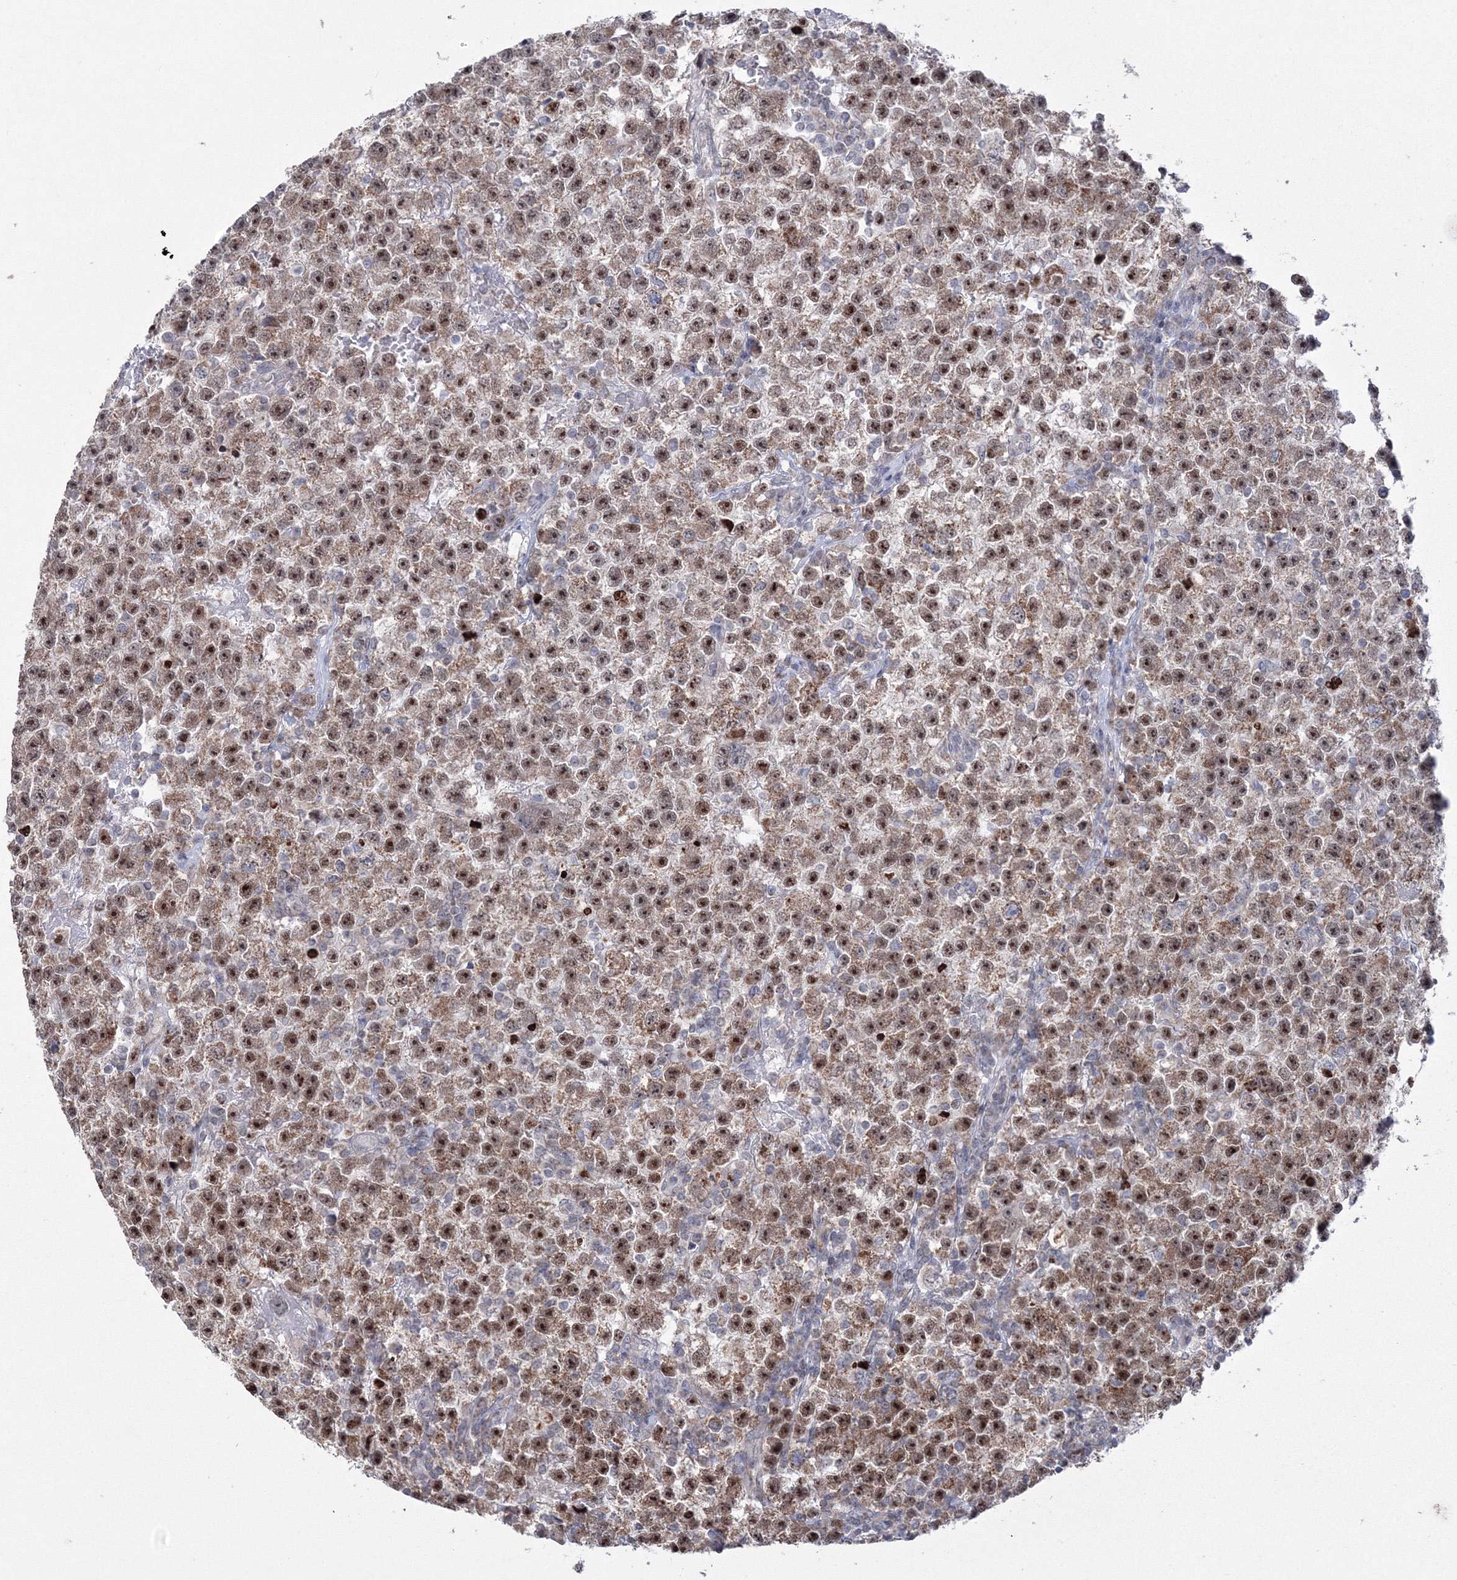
{"staining": {"intensity": "moderate", "quantity": ">75%", "location": "cytoplasmic/membranous,nuclear"}, "tissue": "testis cancer", "cell_type": "Tumor cells", "image_type": "cancer", "snomed": [{"axis": "morphology", "description": "Seminoma, NOS"}, {"axis": "topography", "description": "Testis"}], "caption": "Seminoma (testis) stained with a protein marker exhibits moderate staining in tumor cells.", "gene": "GRSF1", "patient": {"sex": "male", "age": 22}}